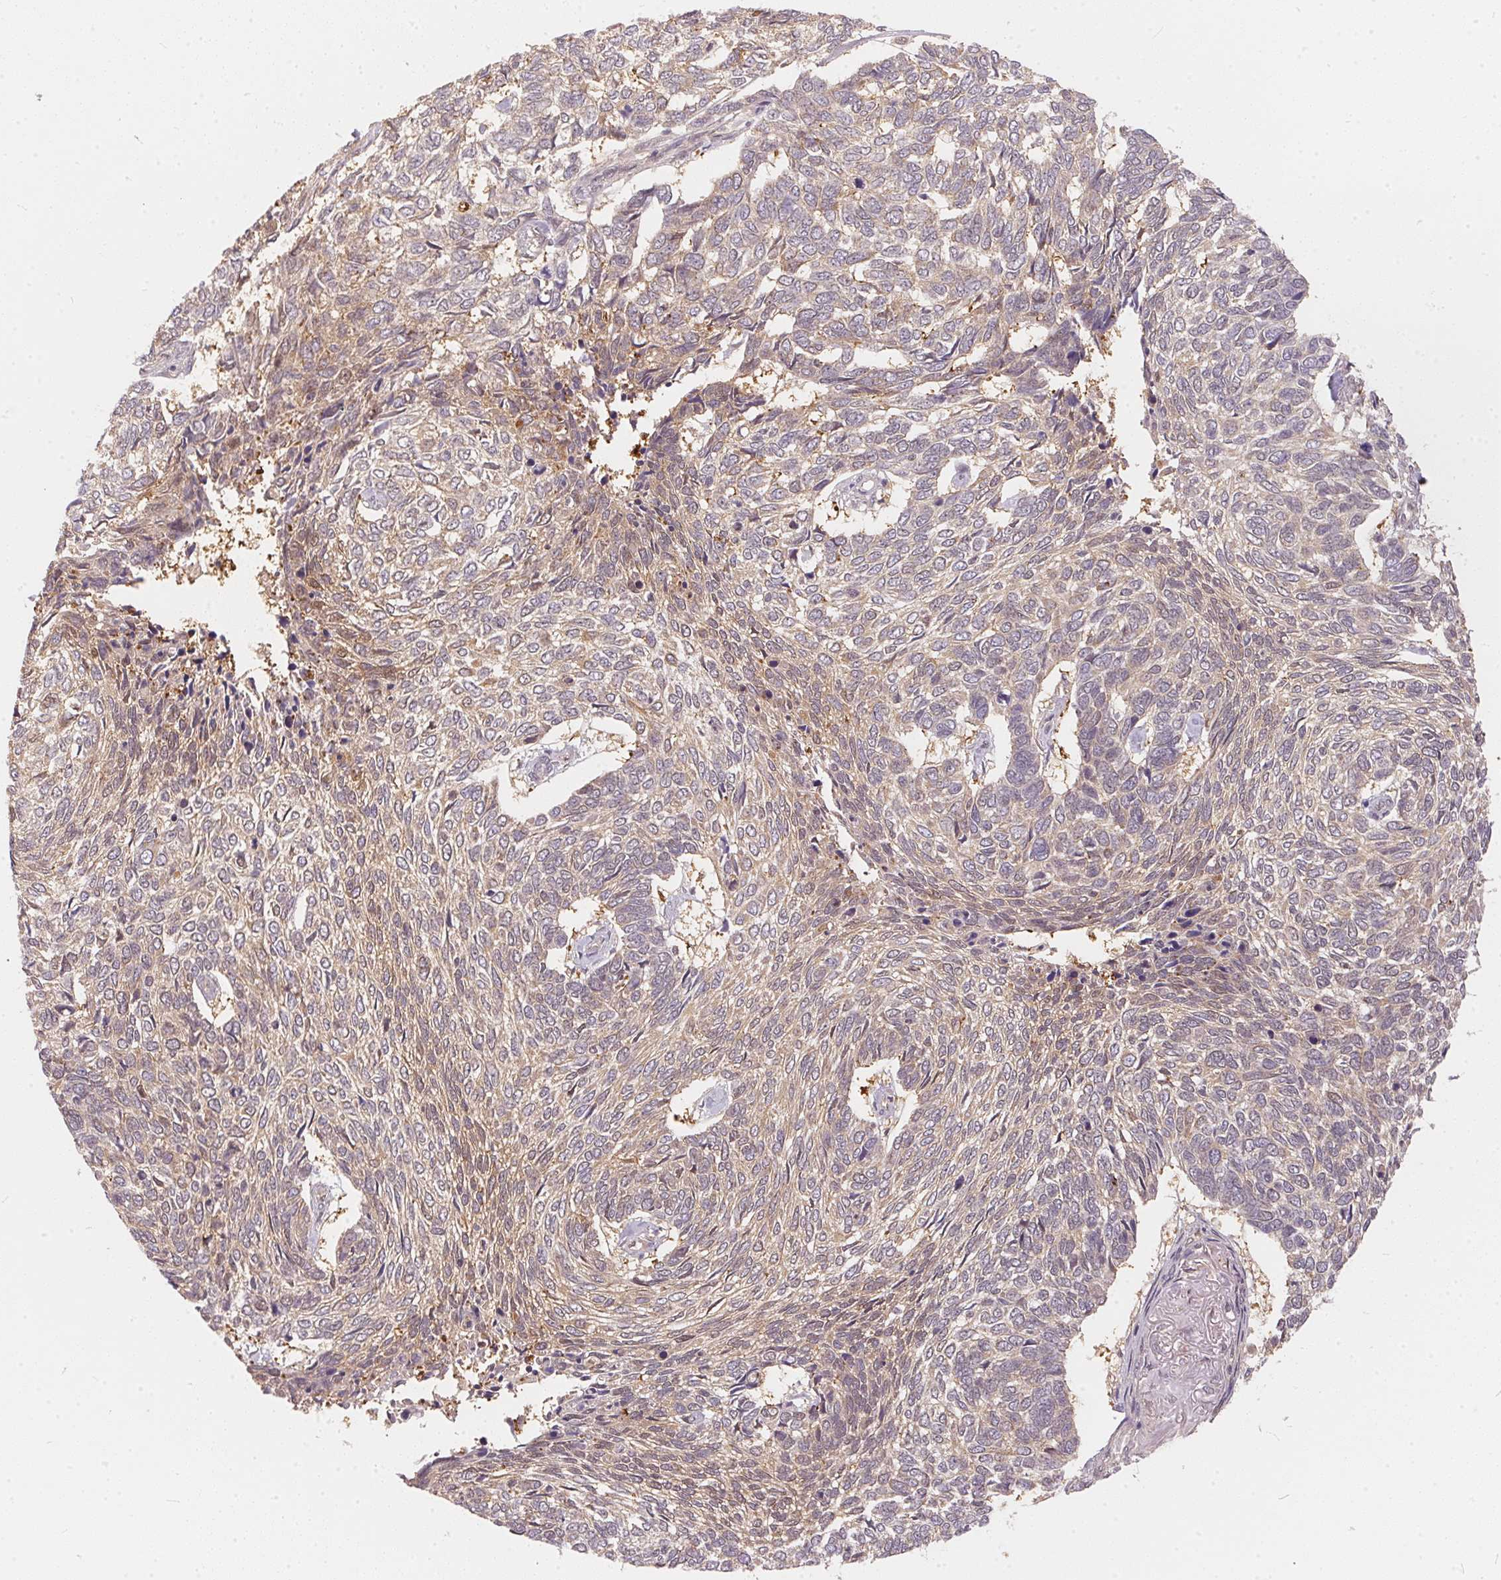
{"staining": {"intensity": "weak", "quantity": "25%-75%", "location": "cytoplasmic/membranous"}, "tissue": "skin cancer", "cell_type": "Tumor cells", "image_type": "cancer", "snomed": [{"axis": "morphology", "description": "Basal cell carcinoma"}, {"axis": "topography", "description": "Skin"}], "caption": "Human skin basal cell carcinoma stained for a protein (brown) shows weak cytoplasmic/membranous positive staining in about 25%-75% of tumor cells.", "gene": "BLMH", "patient": {"sex": "female", "age": 65}}